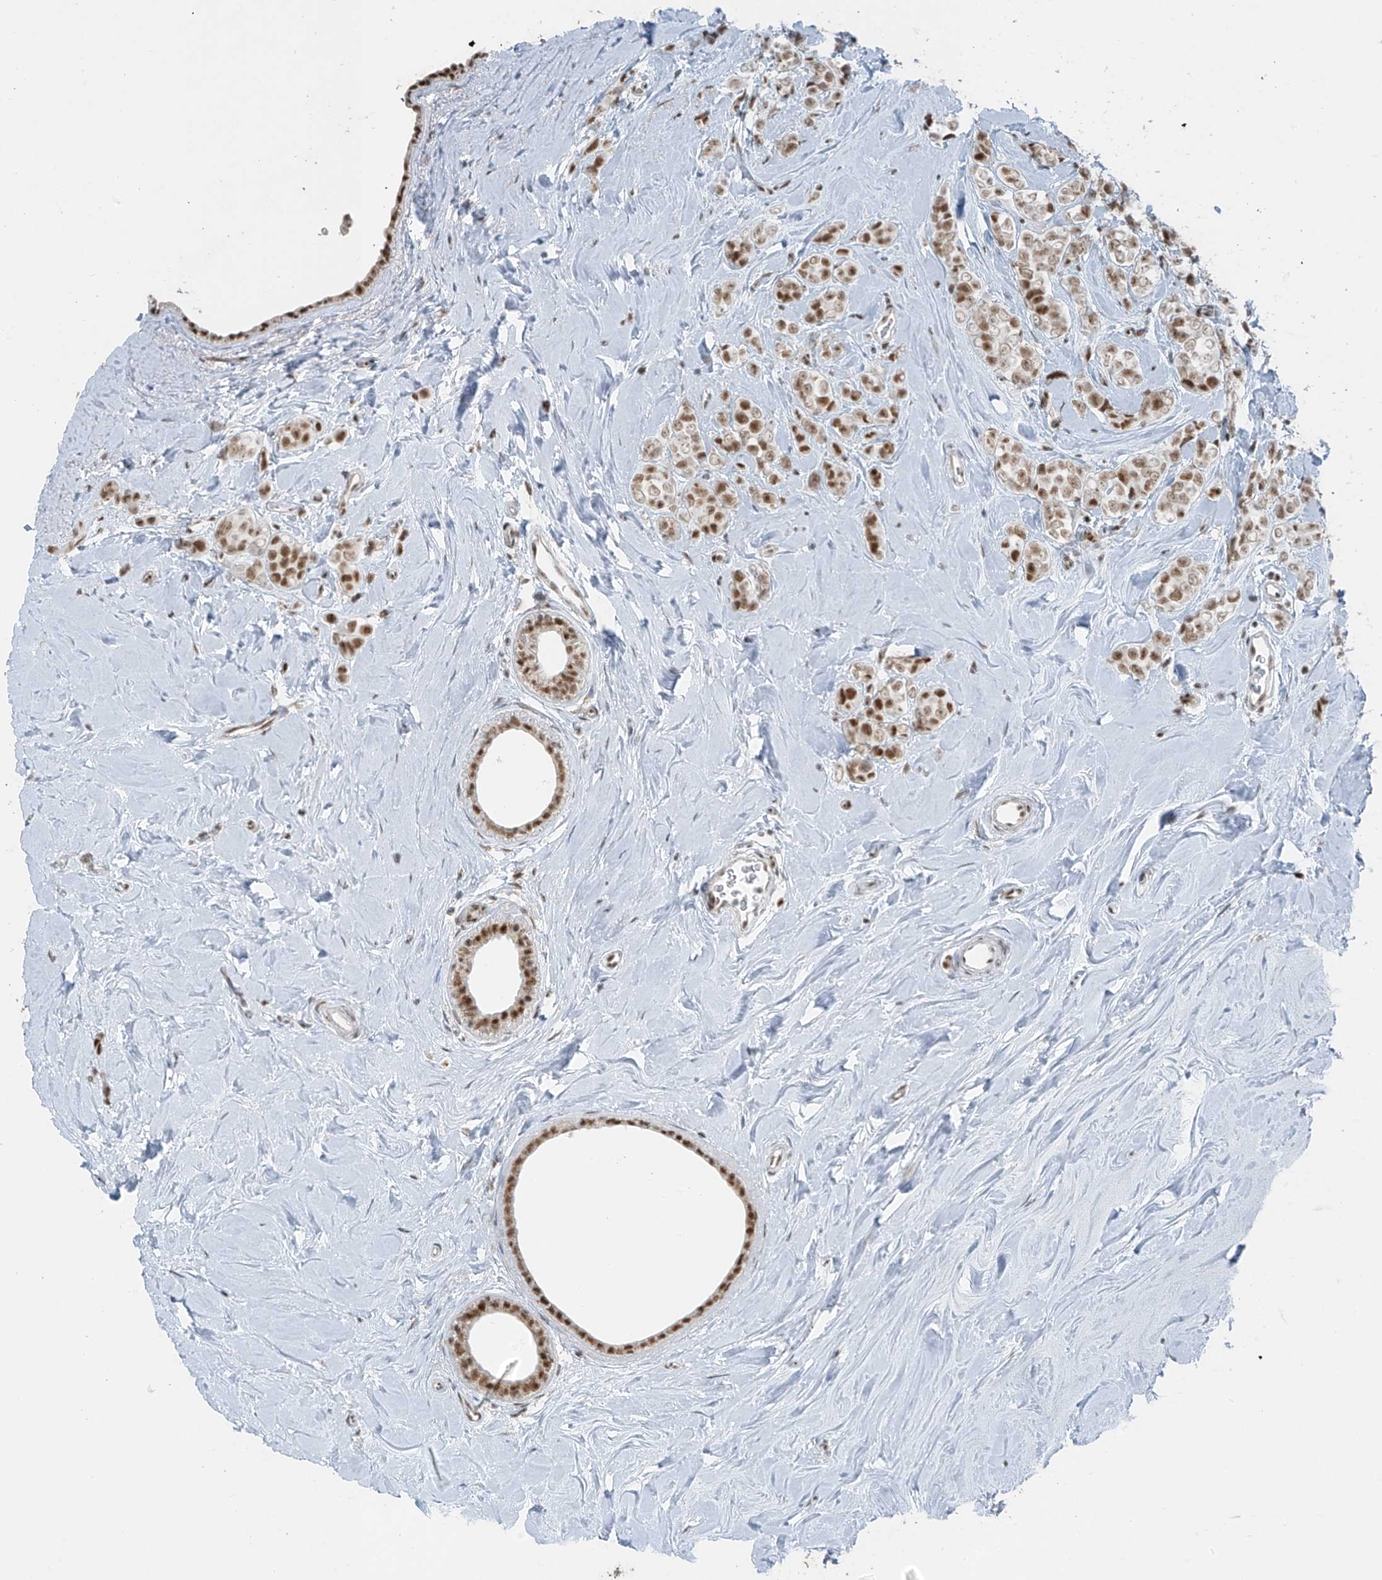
{"staining": {"intensity": "moderate", "quantity": ">75%", "location": "nuclear"}, "tissue": "breast cancer", "cell_type": "Tumor cells", "image_type": "cancer", "snomed": [{"axis": "morphology", "description": "Lobular carcinoma"}, {"axis": "topography", "description": "Breast"}], "caption": "Immunohistochemistry (DAB) staining of breast cancer (lobular carcinoma) demonstrates moderate nuclear protein expression in approximately >75% of tumor cells. Using DAB (brown) and hematoxylin (blue) stains, captured at high magnification using brightfield microscopy.", "gene": "WRNIP1", "patient": {"sex": "female", "age": 47}}